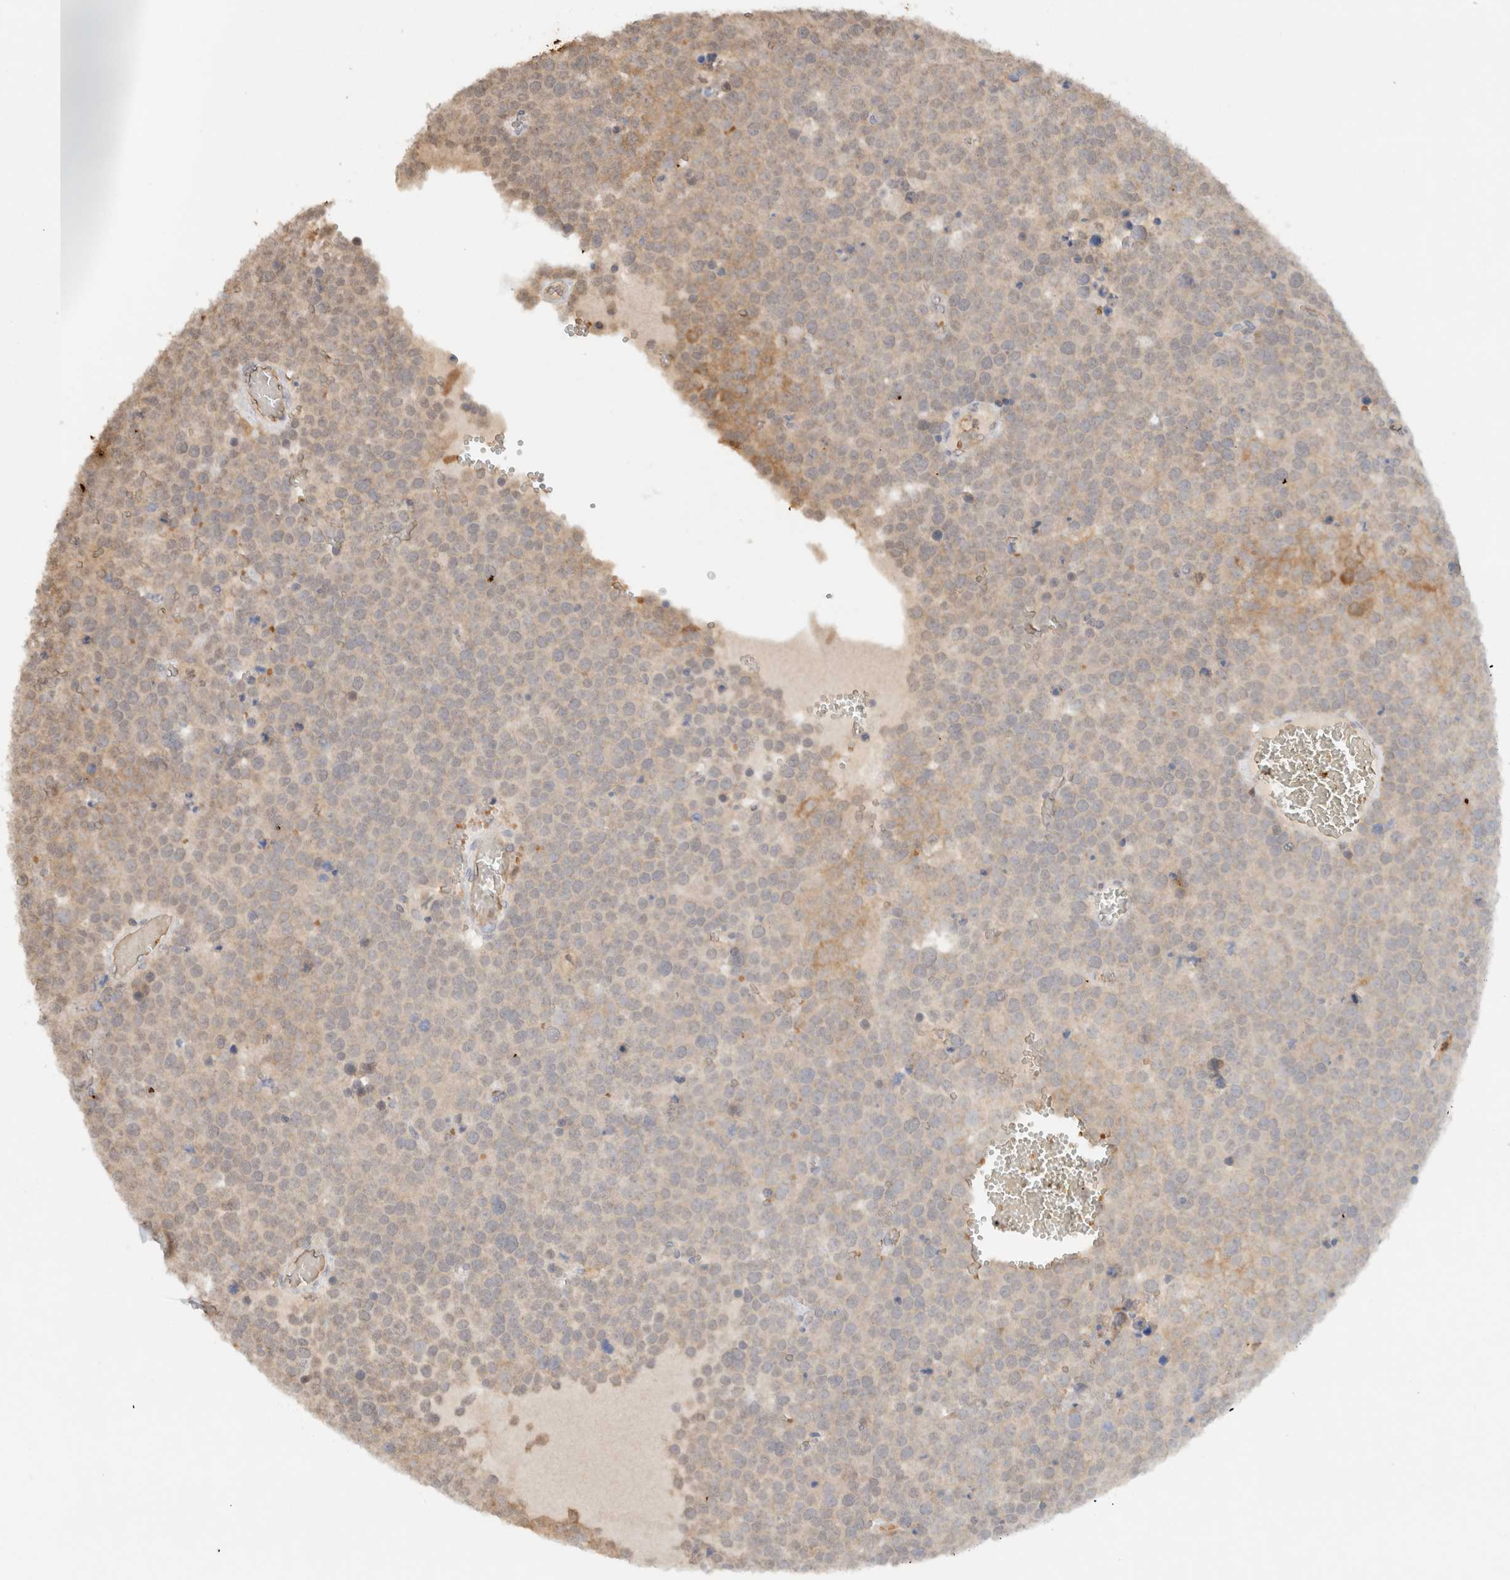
{"staining": {"intensity": "moderate", "quantity": "<25%", "location": "cytoplasmic/membranous"}, "tissue": "testis cancer", "cell_type": "Tumor cells", "image_type": "cancer", "snomed": [{"axis": "morphology", "description": "Seminoma, NOS"}, {"axis": "topography", "description": "Testis"}], "caption": "Immunohistochemical staining of testis cancer (seminoma) reveals low levels of moderate cytoplasmic/membranous protein positivity in about <25% of tumor cells.", "gene": "CA13", "patient": {"sex": "male", "age": 71}}